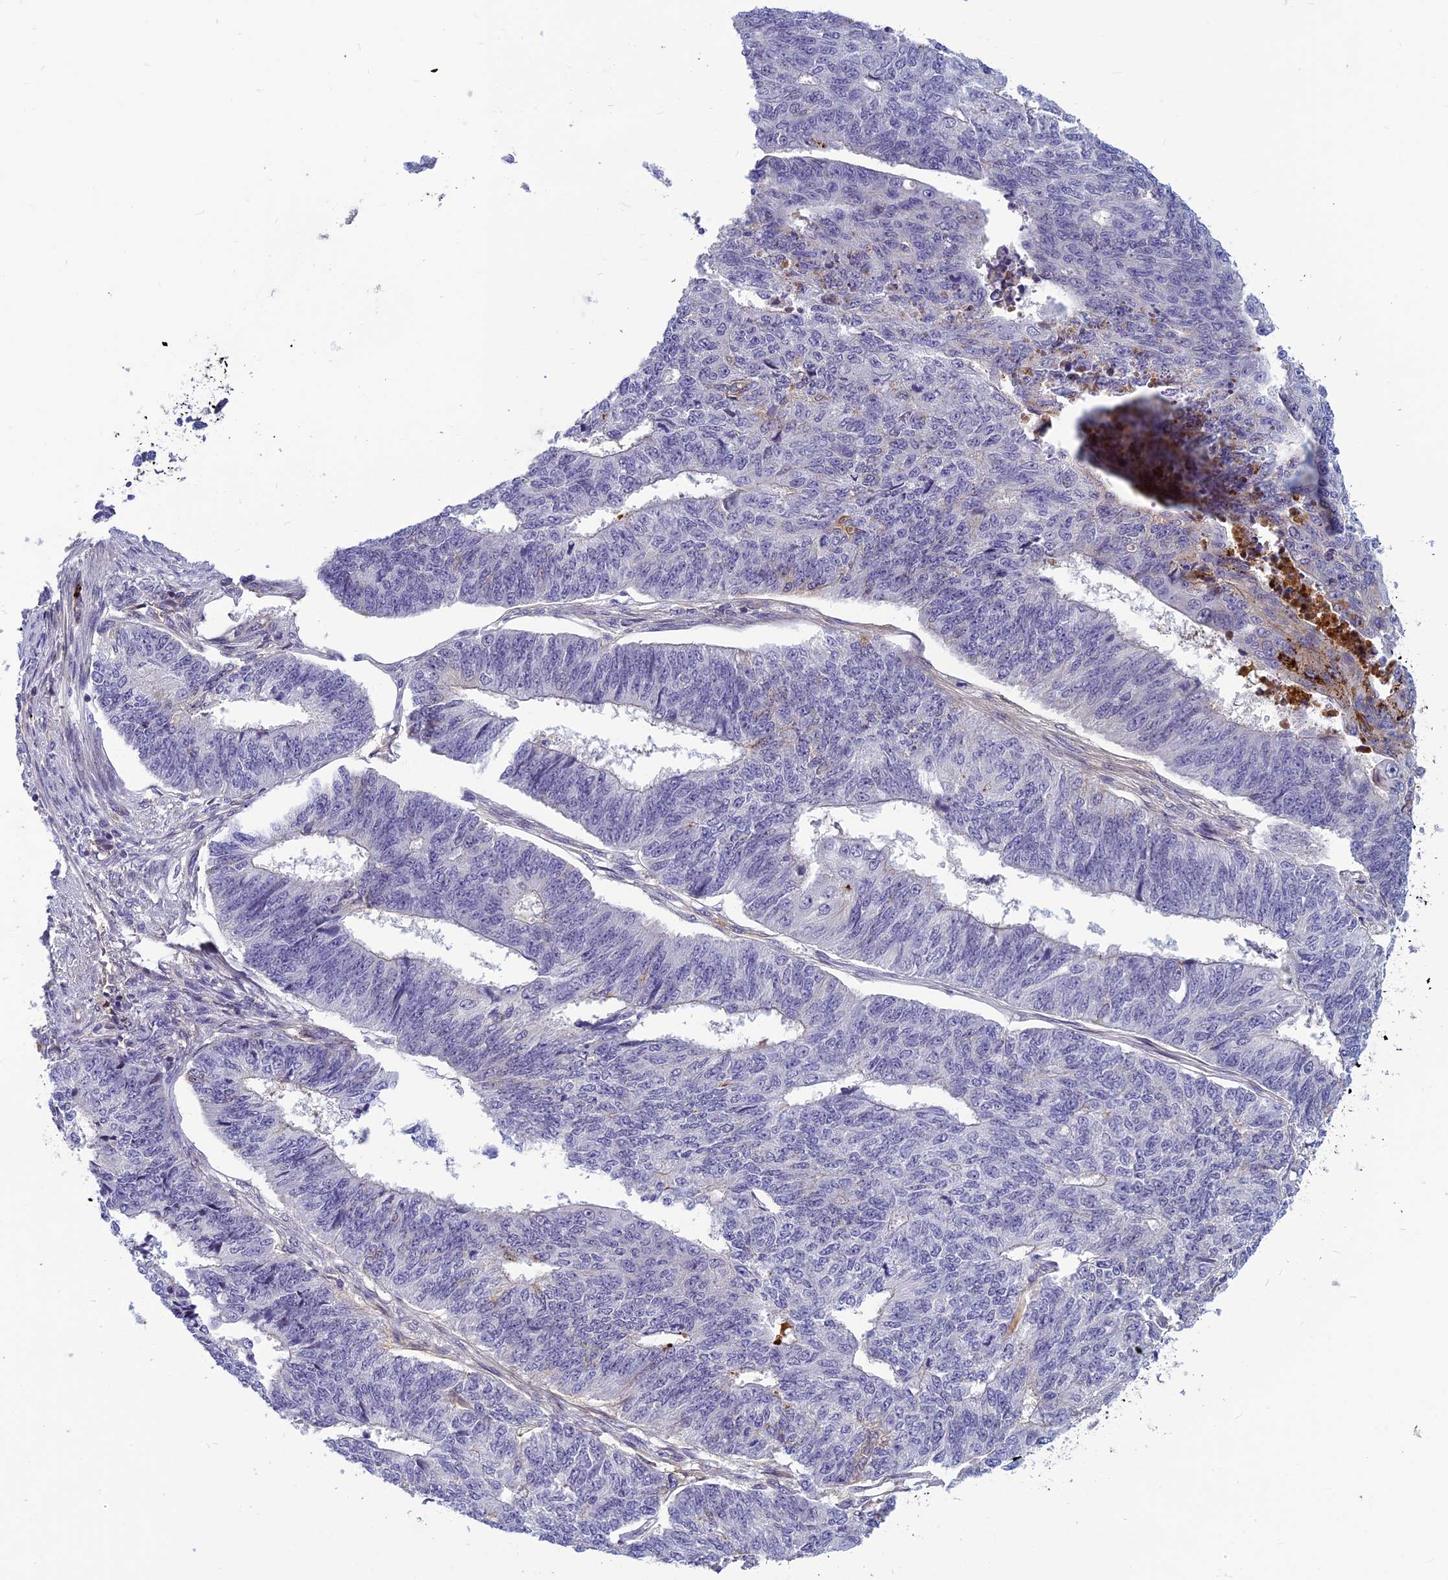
{"staining": {"intensity": "negative", "quantity": "none", "location": "none"}, "tissue": "endometrial cancer", "cell_type": "Tumor cells", "image_type": "cancer", "snomed": [{"axis": "morphology", "description": "Adenocarcinoma, NOS"}, {"axis": "topography", "description": "Endometrium"}], "caption": "DAB immunohistochemical staining of endometrial adenocarcinoma displays no significant expression in tumor cells.", "gene": "CLEC11A", "patient": {"sex": "female", "age": 32}}